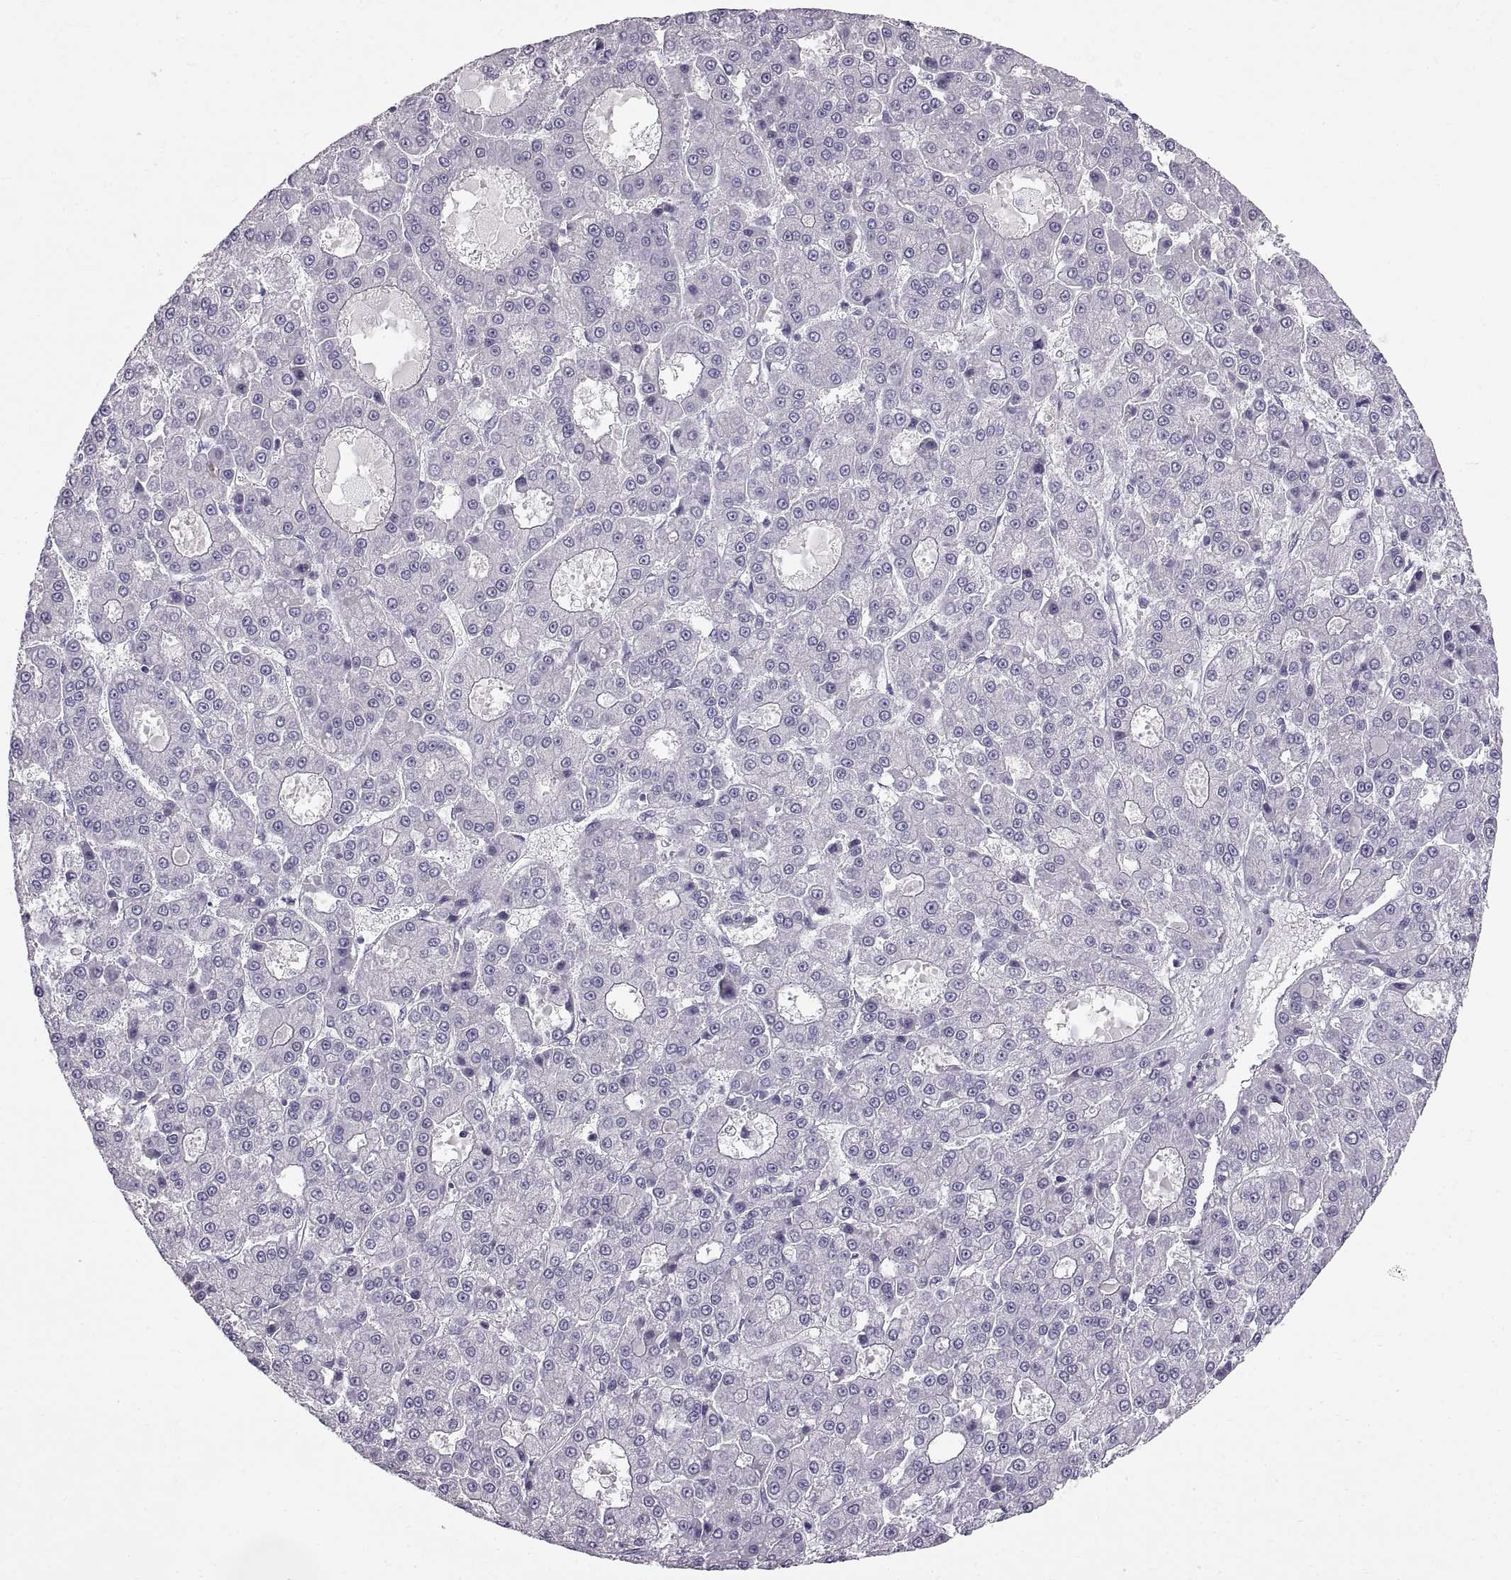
{"staining": {"intensity": "negative", "quantity": "none", "location": "none"}, "tissue": "liver cancer", "cell_type": "Tumor cells", "image_type": "cancer", "snomed": [{"axis": "morphology", "description": "Carcinoma, Hepatocellular, NOS"}, {"axis": "topography", "description": "Liver"}], "caption": "This is an IHC histopathology image of human hepatocellular carcinoma (liver). There is no positivity in tumor cells.", "gene": "WFDC8", "patient": {"sex": "male", "age": 70}}